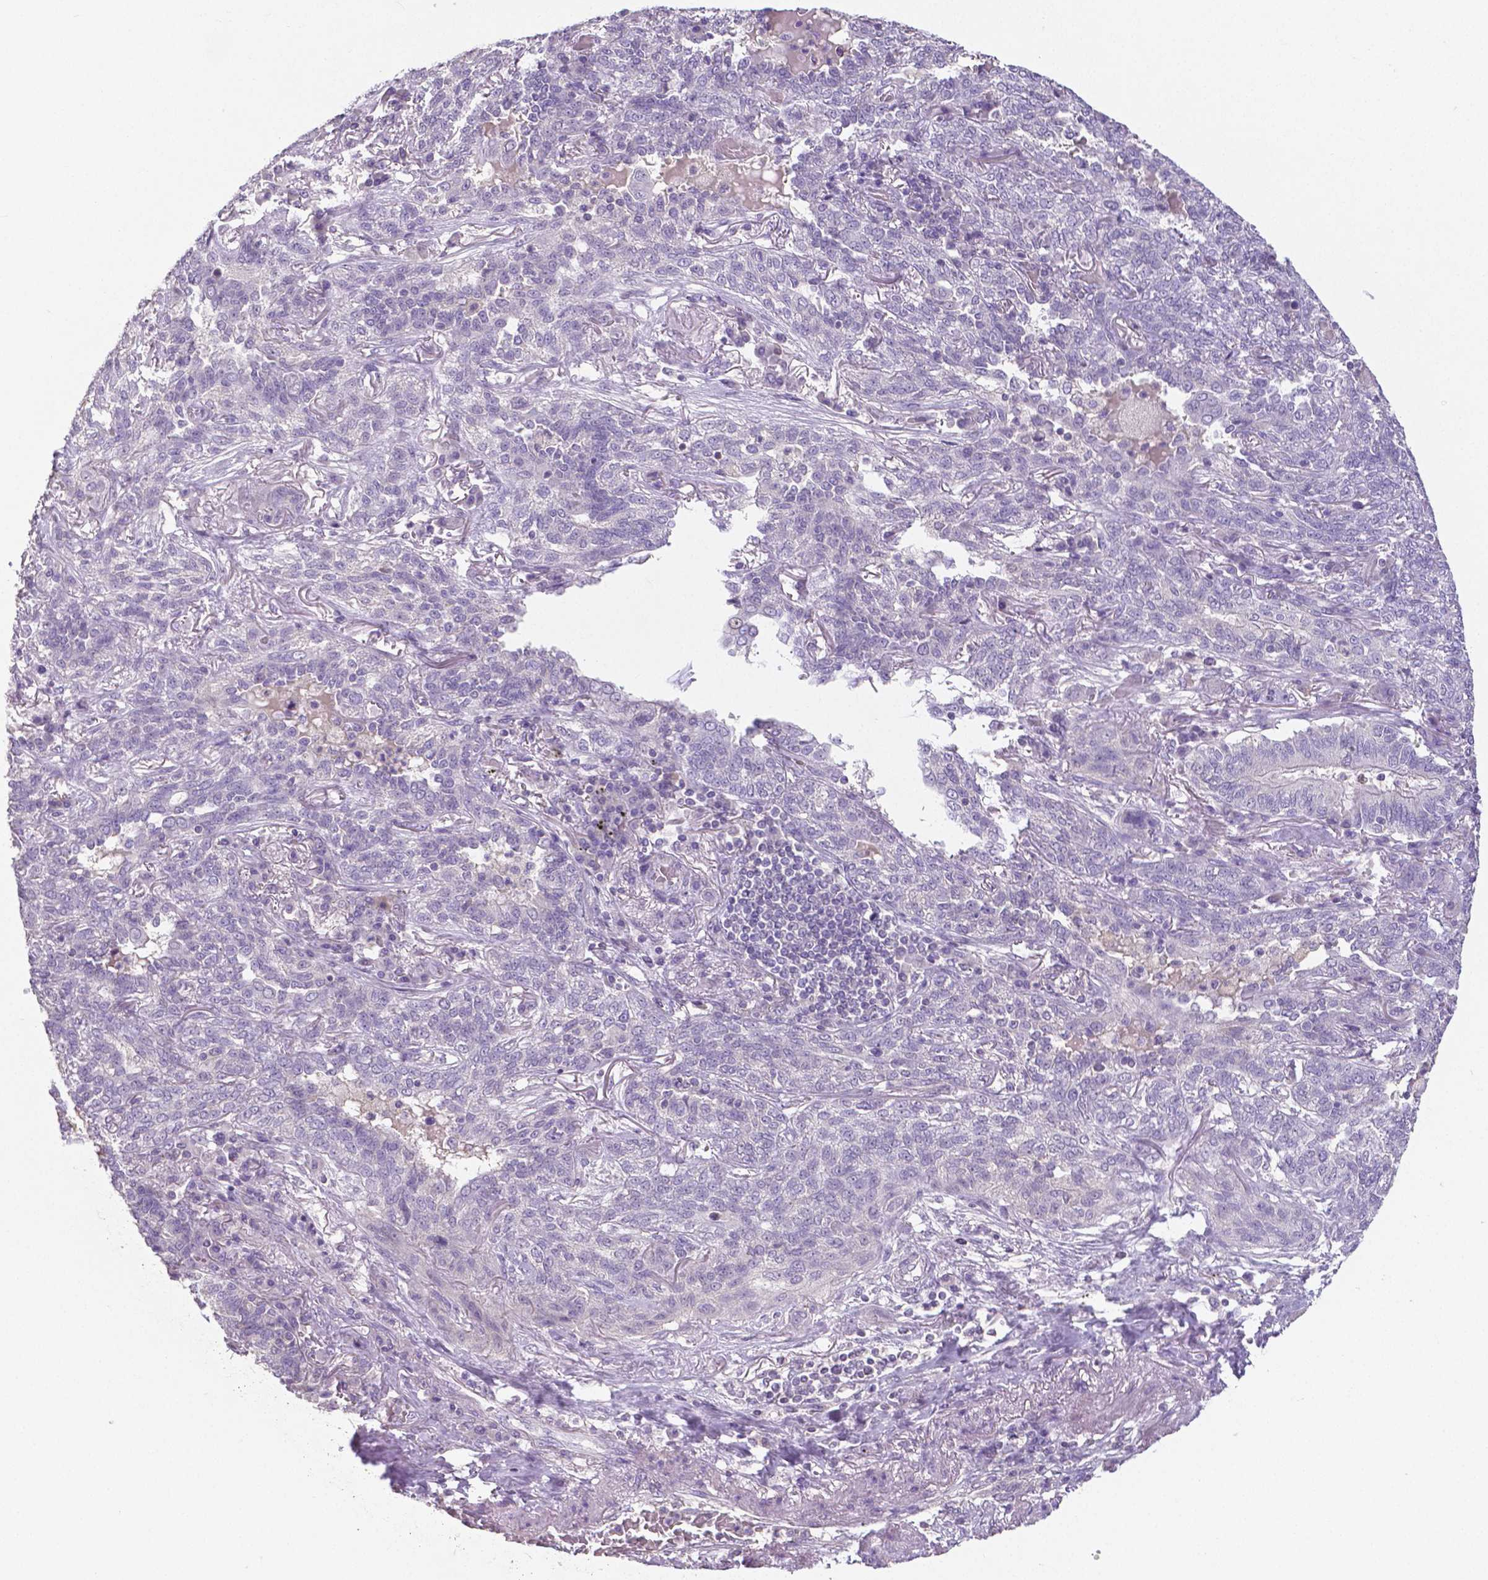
{"staining": {"intensity": "negative", "quantity": "none", "location": "none"}, "tissue": "lung cancer", "cell_type": "Tumor cells", "image_type": "cancer", "snomed": [{"axis": "morphology", "description": "Squamous cell carcinoma, NOS"}, {"axis": "topography", "description": "Lung"}], "caption": "There is no significant staining in tumor cells of lung cancer.", "gene": "CRMP1", "patient": {"sex": "female", "age": 70}}